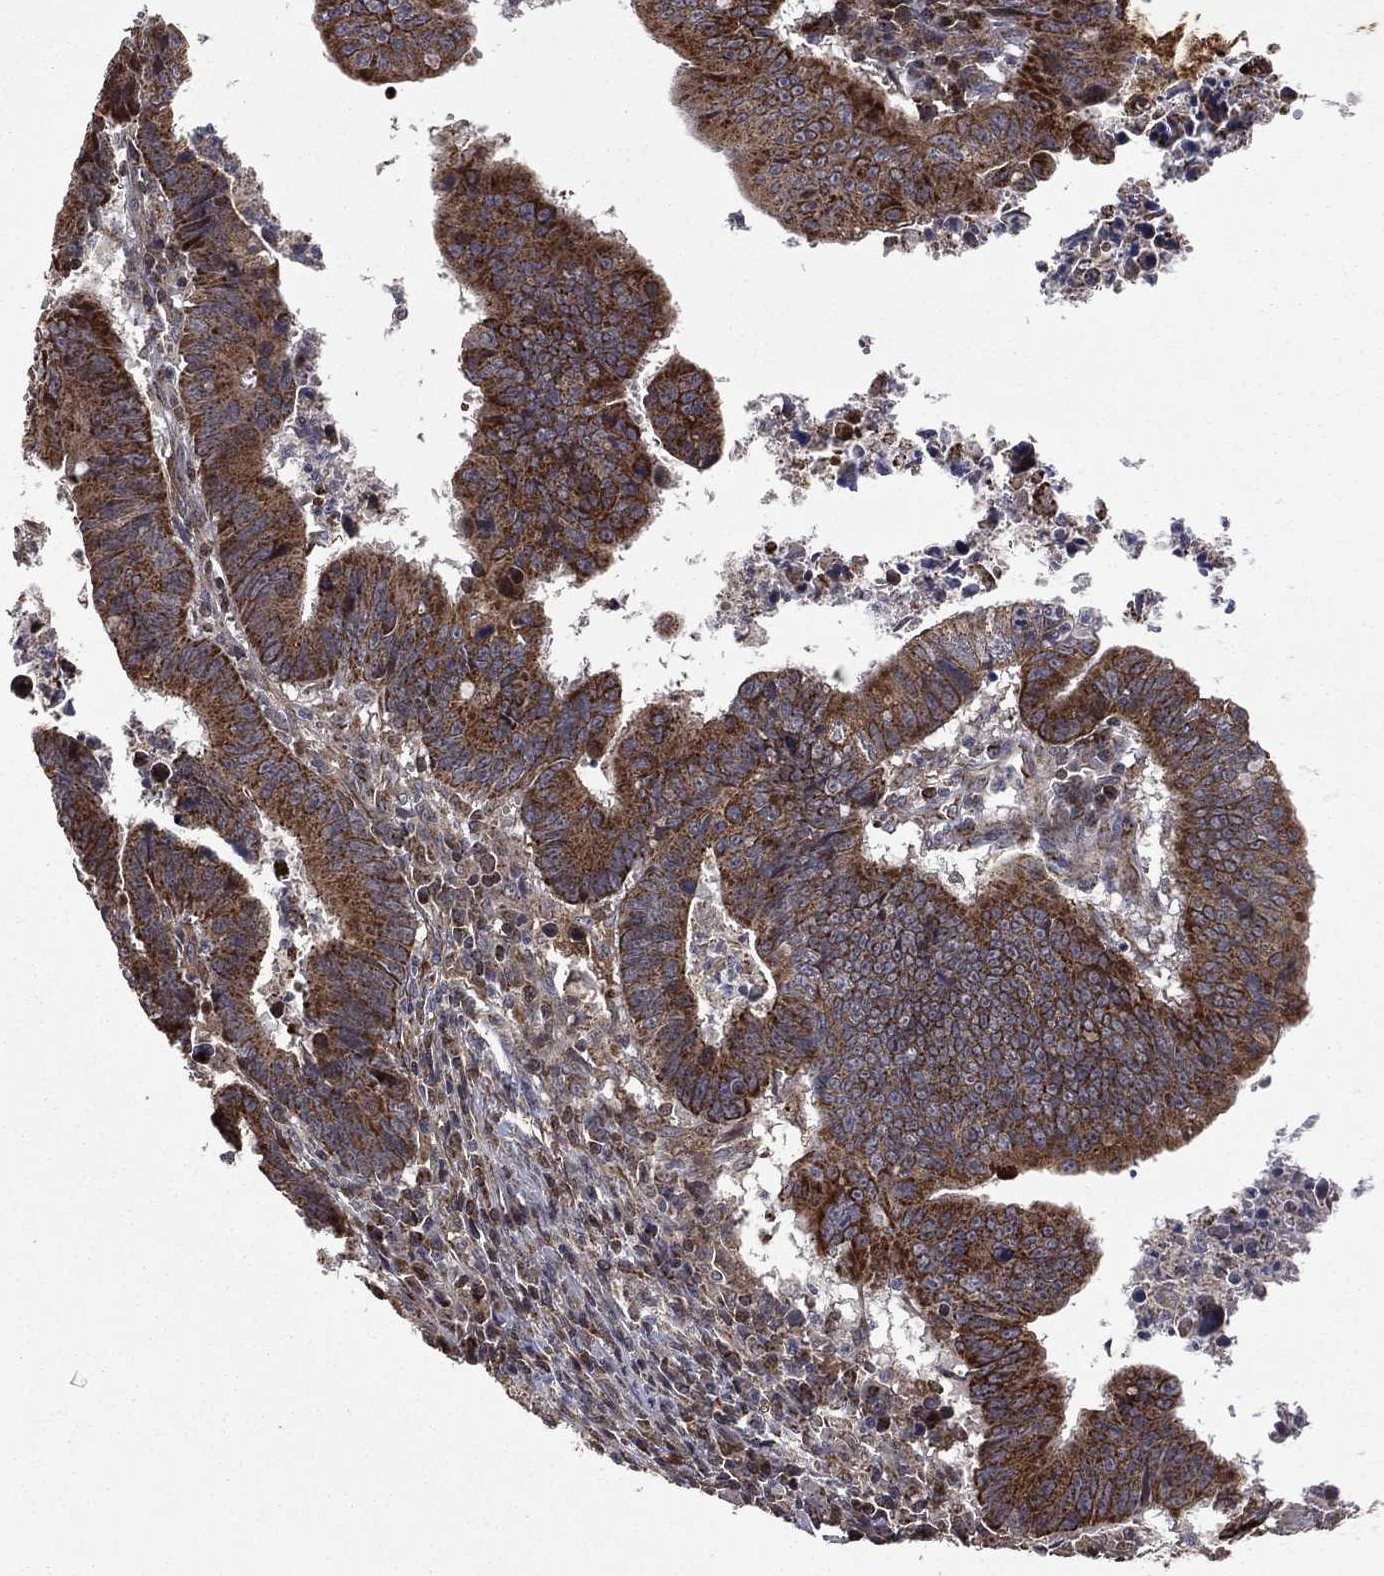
{"staining": {"intensity": "strong", "quantity": ">75%", "location": "cytoplasmic/membranous"}, "tissue": "colorectal cancer", "cell_type": "Tumor cells", "image_type": "cancer", "snomed": [{"axis": "morphology", "description": "Adenocarcinoma, NOS"}, {"axis": "topography", "description": "Colon"}], "caption": "IHC image of neoplastic tissue: colorectal cancer (adenocarcinoma) stained using IHC demonstrates high levels of strong protein expression localized specifically in the cytoplasmic/membranous of tumor cells, appearing as a cytoplasmic/membranous brown color.", "gene": "GIMAP6", "patient": {"sex": "female", "age": 87}}